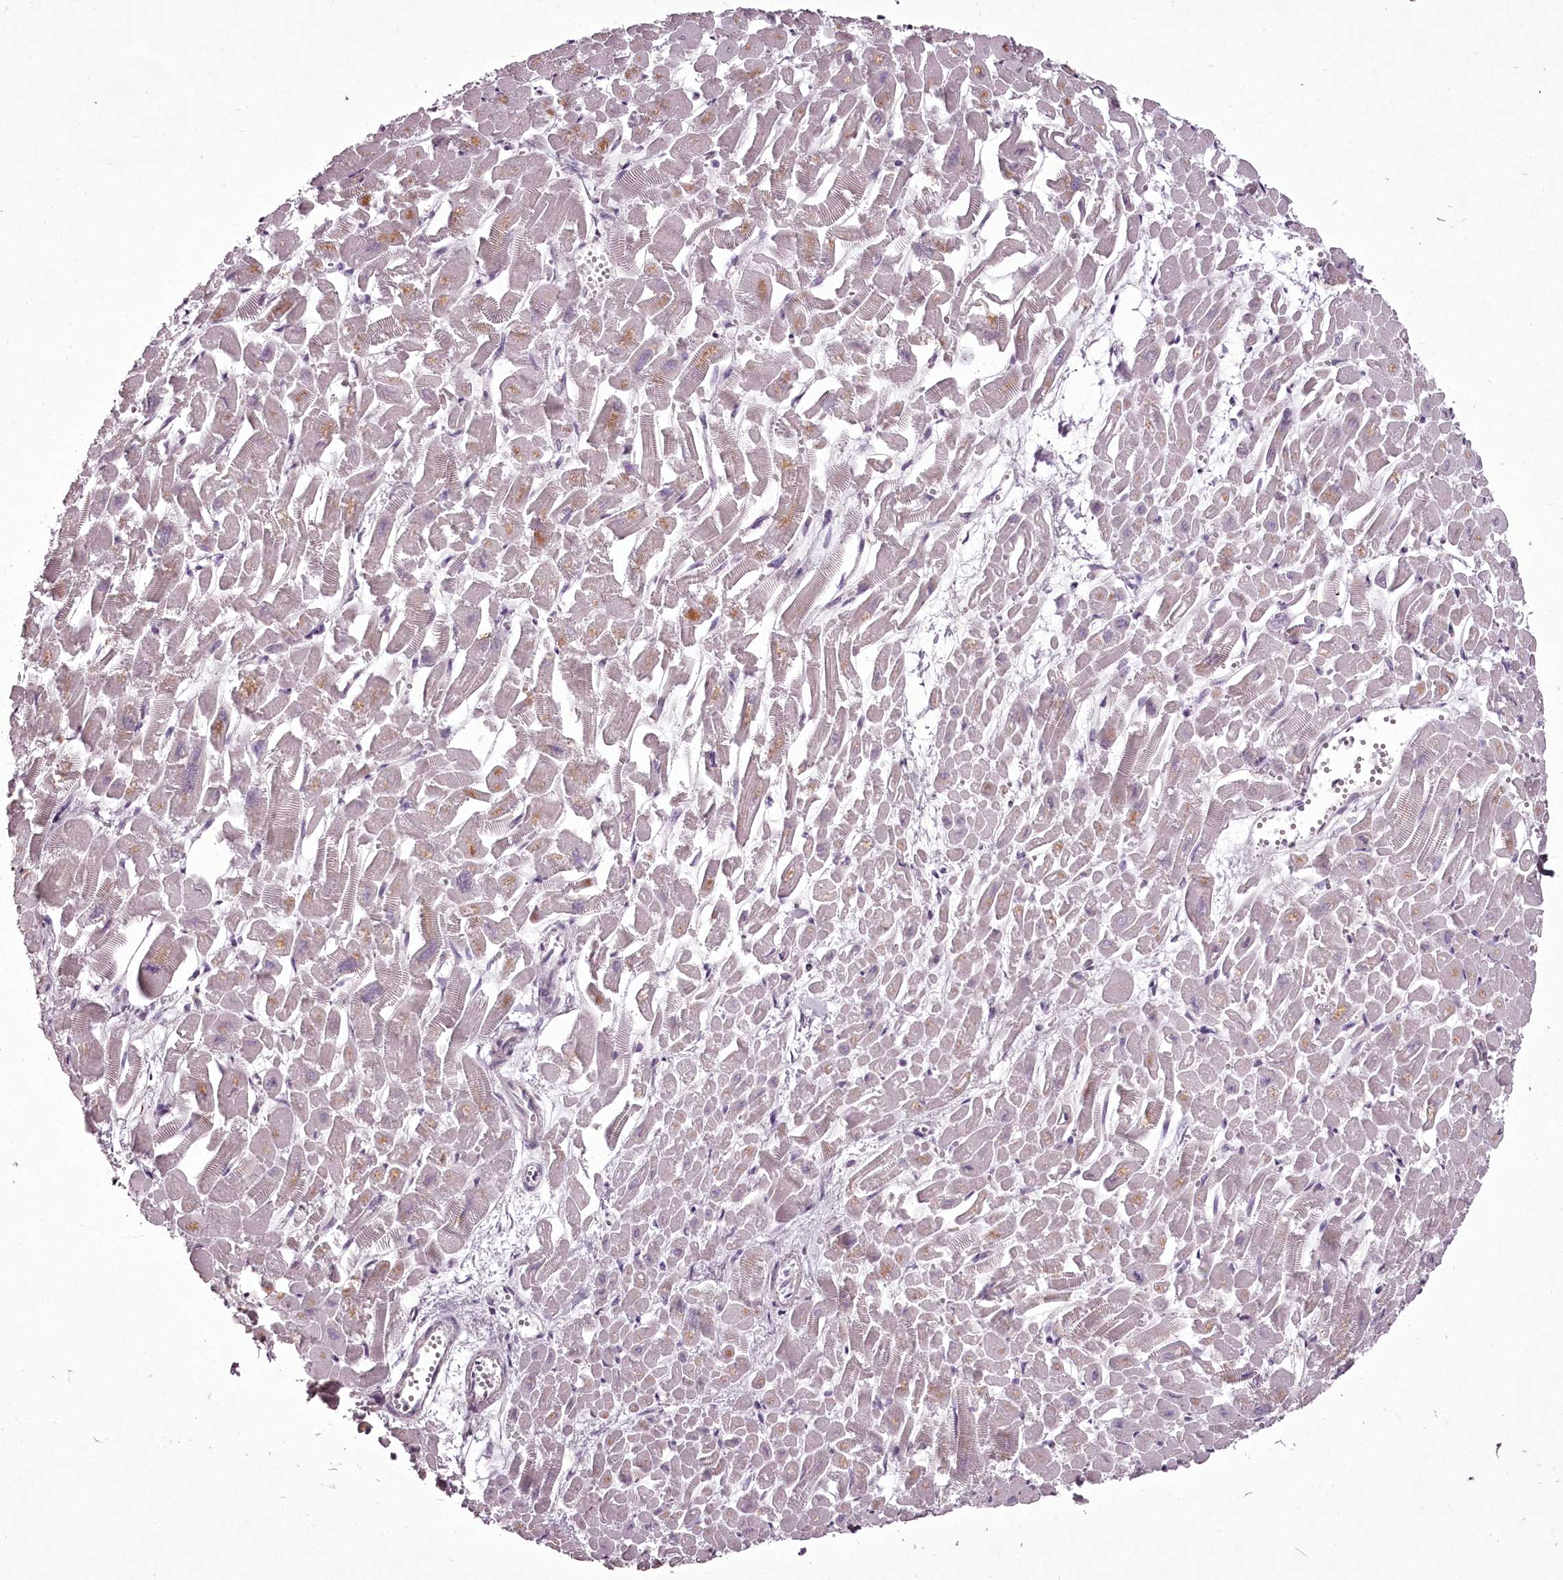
{"staining": {"intensity": "weak", "quantity": "<25%", "location": "cytoplasmic/membranous"}, "tissue": "heart muscle", "cell_type": "Cardiomyocytes", "image_type": "normal", "snomed": [{"axis": "morphology", "description": "Normal tissue, NOS"}, {"axis": "topography", "description": "Heart"}], "caption": "Photomicrograph shows no protein positivity in cardiomyocytes of normal heart muscle. Nuclei are stained in blue.", "gene": "C1orf56", "patient": {"sex": "male", "age": 54}}